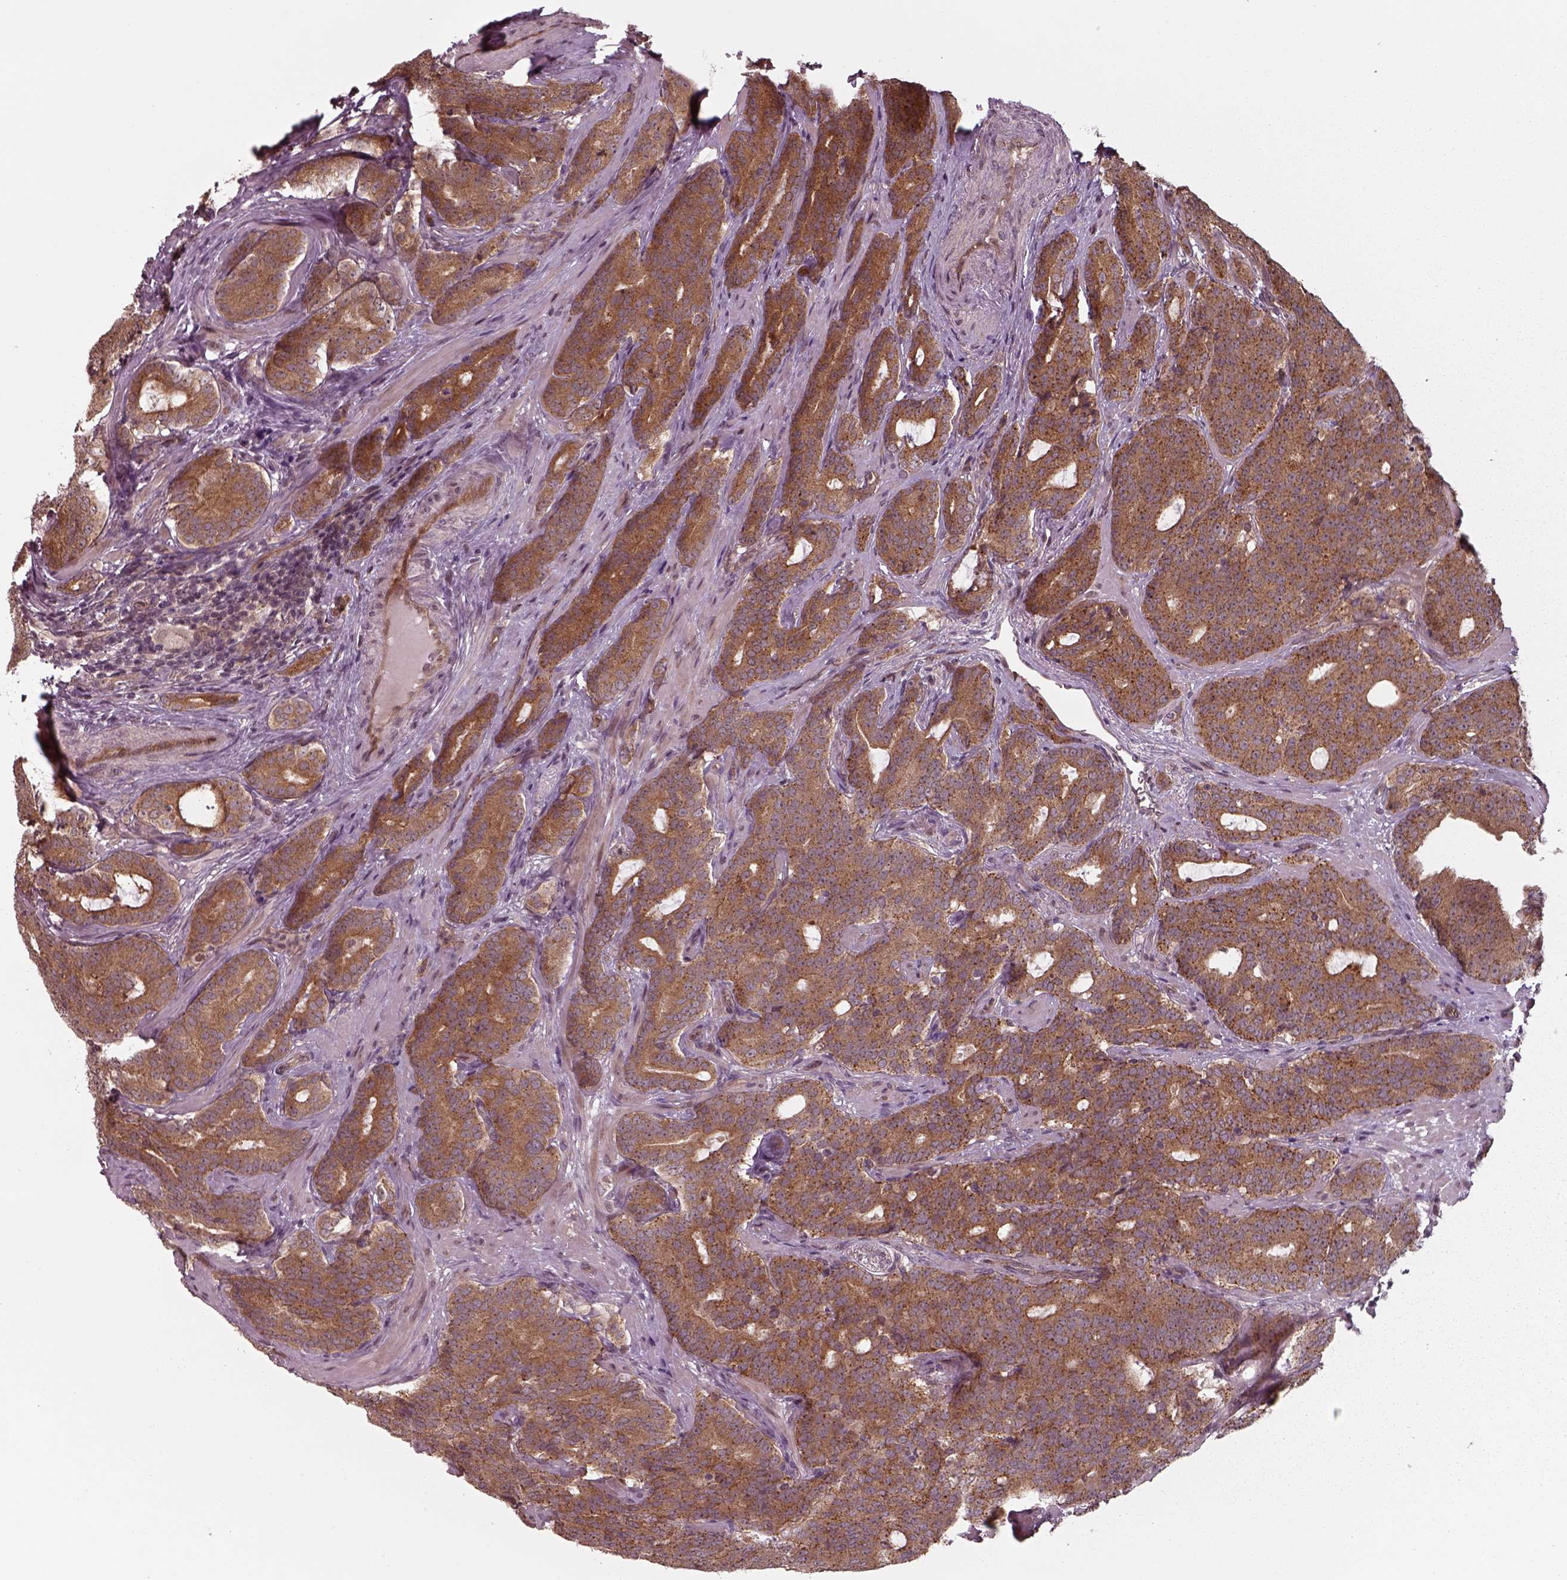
{"staining": {"intensity": "strong", "quantity": ">75%", "location": "cytoplasmic/membranous"}, "tissue": "prostate cancer", "cell_type": "Tumor cells", "image_type": "cancer", "snomed": [{"axis": "morphology", "description": "Adenocarcinoma, NOS"}, {"axis": "topography", "description": "Prostate"}], "caption": "A histopathology image of human adenocarcinoma (prostate) stained for a protein shows strong cytoplasmic/membranous brown staining in tumor cells.", "gene": "CHMP3", "patient": {"sex": "male", "age": 71}}